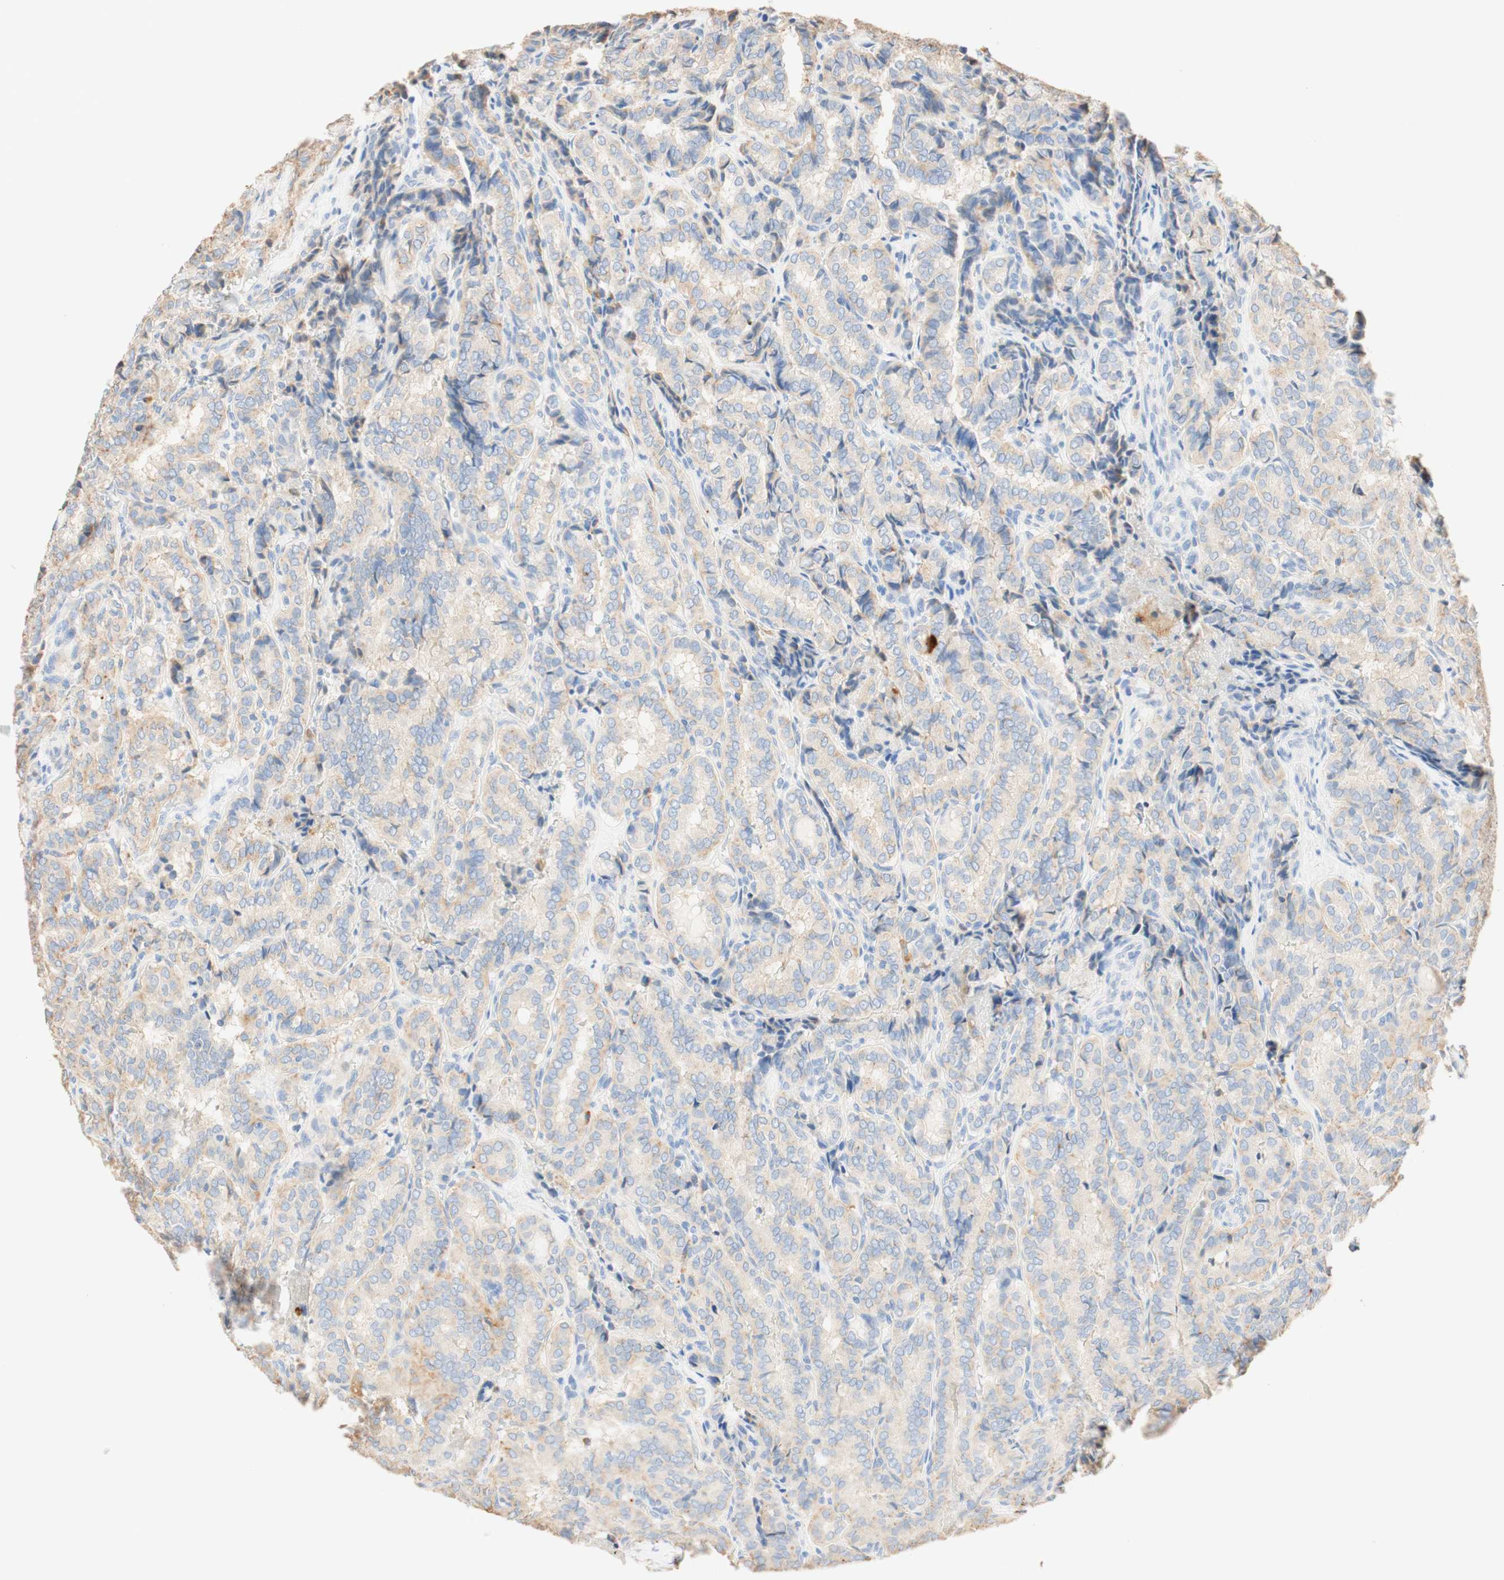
{"staining": {"intensity": "weak", "quantity": "25%-75%", "location": "cytoplasmic/membranous"}, "tissue": "thyroid cancer", "cell_type": "Tumor cells", "image_type": "cancer", "snomed": [{"axis": "morphology", "description": "Normal tissue, NOS"}, {"axis": "morphology", "description": "Papillary adenocarcinoma, NOS"}, {"axis": "topography", "description": "Thyroid gland"}], "caption": "Protein expression analysis of thyroid cancer (papillary adenocarcinoma) demonstrates weak cytoplasmic/membranous positivity in about 25%-75% of tumor cells. (IHC, brightfield microscopy, high magnification).", "gene": "CD63", "patient": {"sex": "female", "age": 30}}